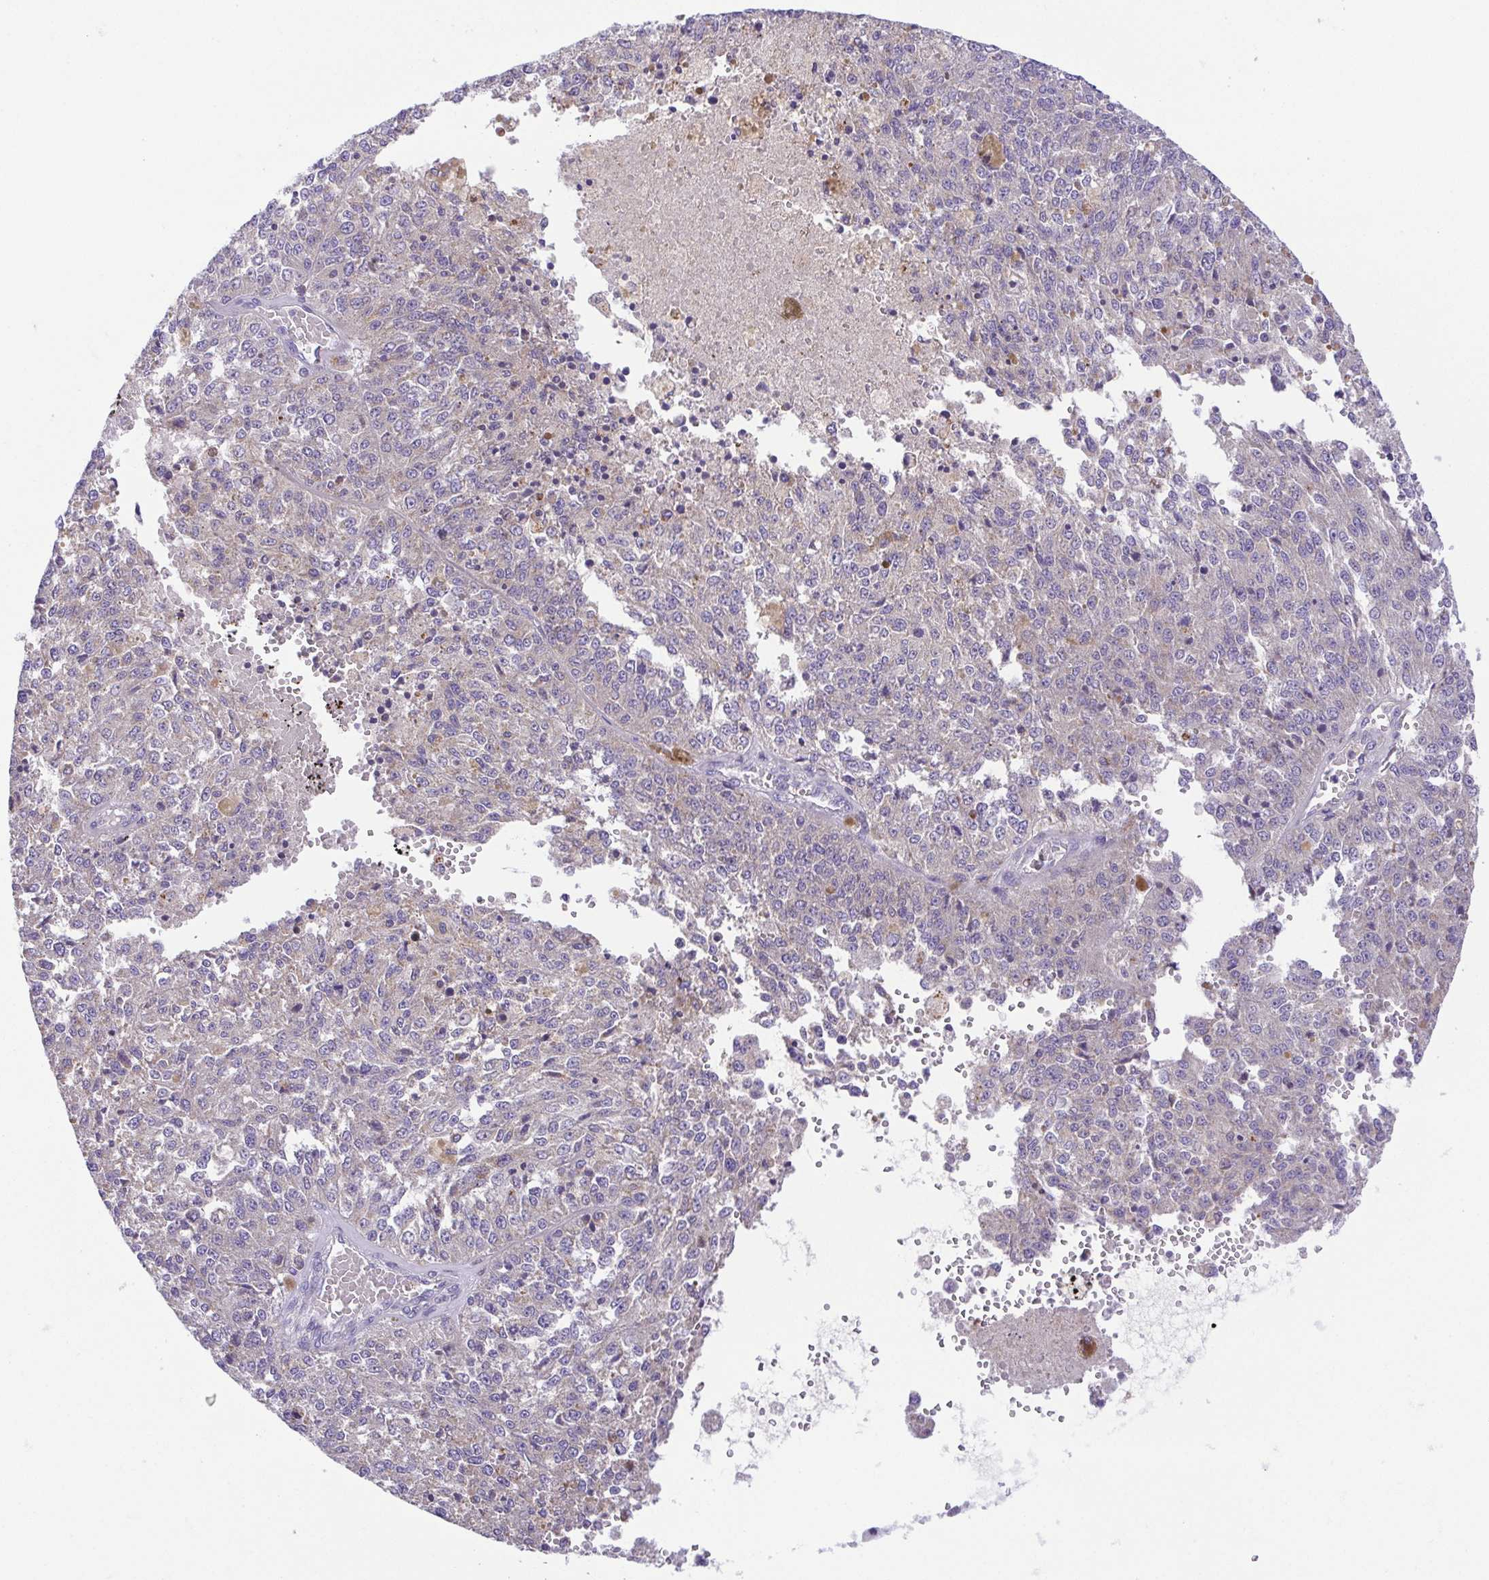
{"staining": {"intensity": "negative", "quantity": "none", "location": "none"}, "tissue": "melanoma", "cell_type": "Tumor cells", "image_type": "cancer", "snomed": [{"axis": "morphology", "description": "Malignant melanoma, Metastatic site"}, {"axis": "topography", "description": "Lymph node"}], "caption": "A histopathology image of malignant melanoma (metastatic site) stained for a protein displays no brown staining in tumor cells.", "gene": "SLC13A1", "patient": {"sex": "female", "age": 64}}